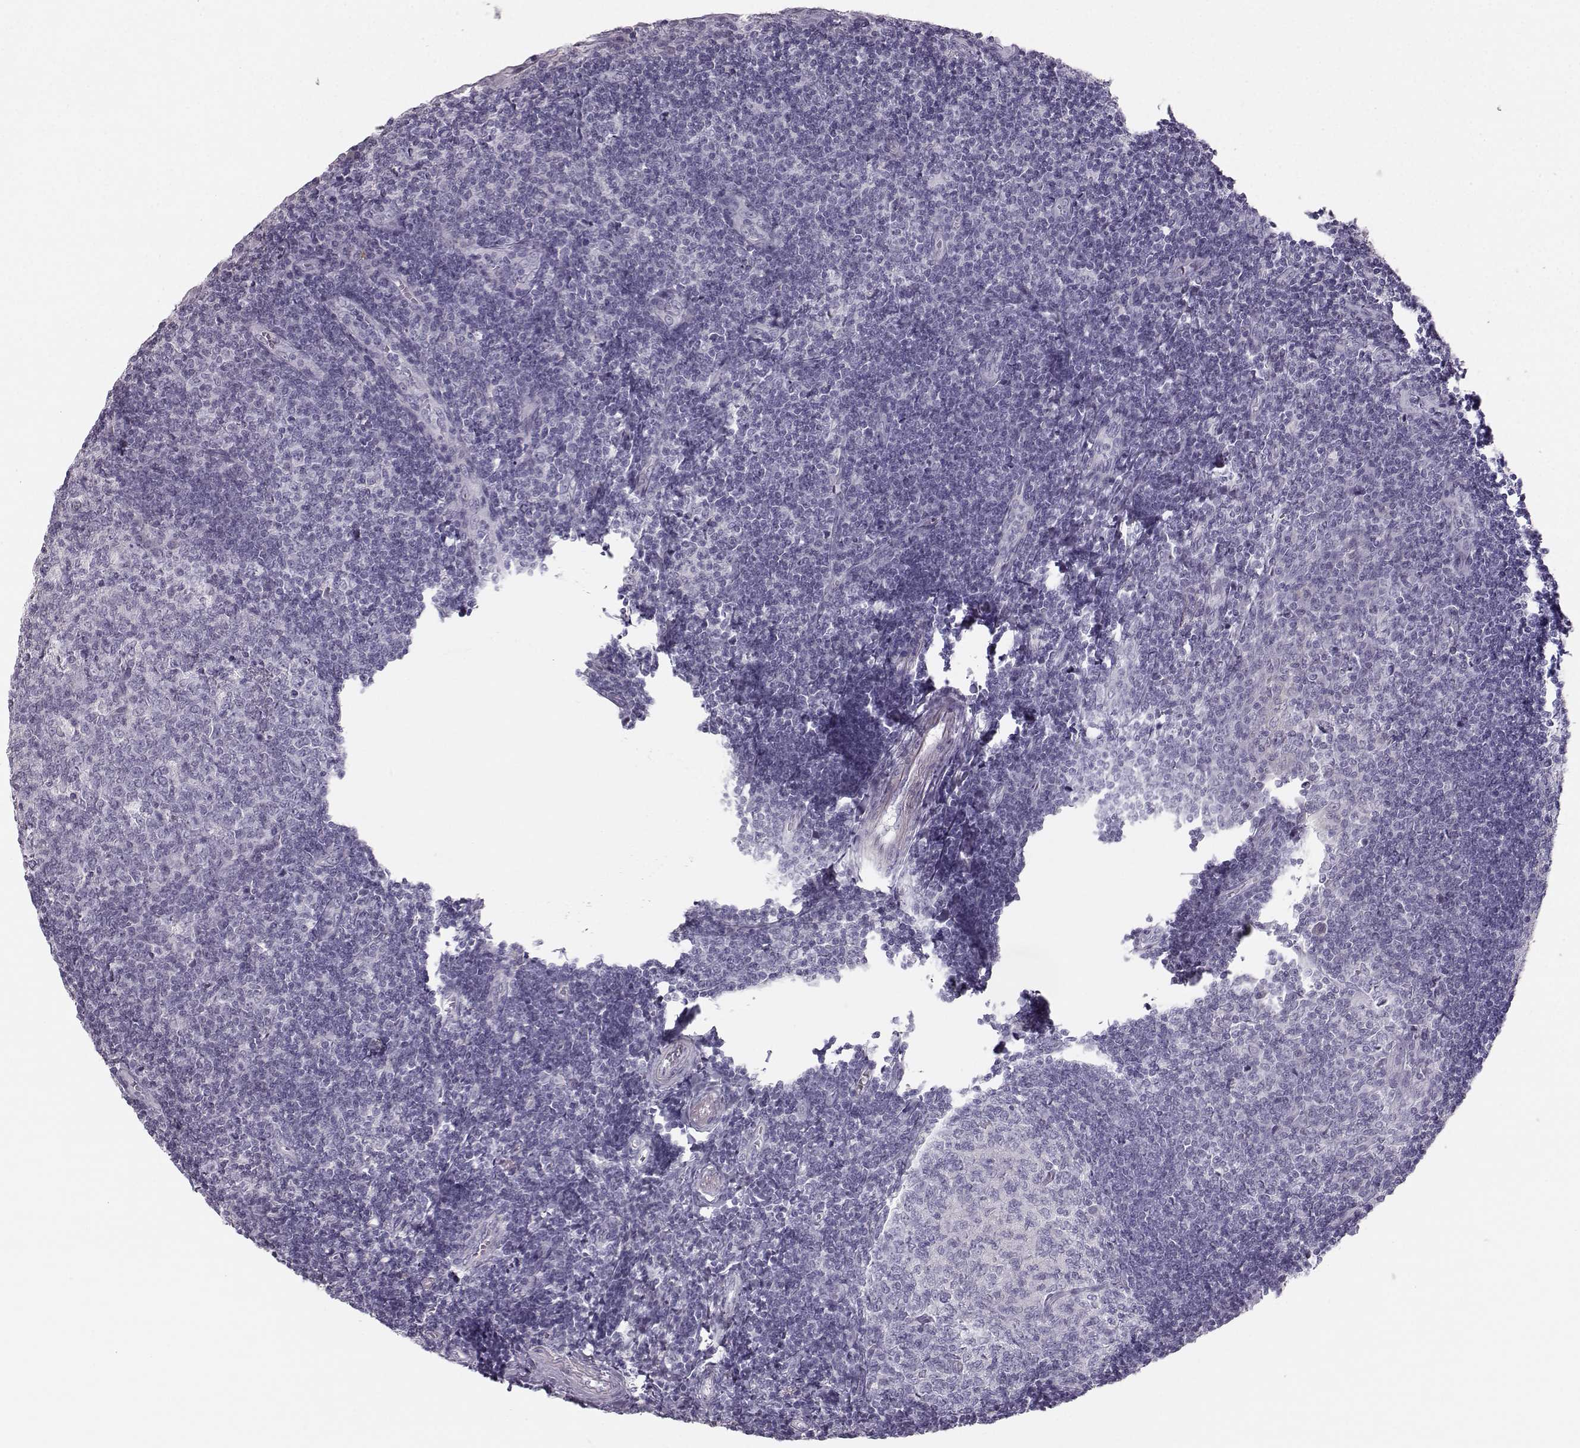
{"staining": {"intensity": "negative", "quantity": "none", "location": "none"}, "tissue": "tonsil", "cell_type": "Germinal center cells", "image_type": "normal", "snomed": [{"axis": "morphology", "description": "Normal tissue, NOS"}, {"axis": "topography", "description": "Tonsil"}], "caption": "An immunohistochemistry histopathology image of benign tonsil is shown. There is no staining in germinal center cells of tonsil.", "gene": "CASR", "patient": {"sex": "female", "age": 13}}